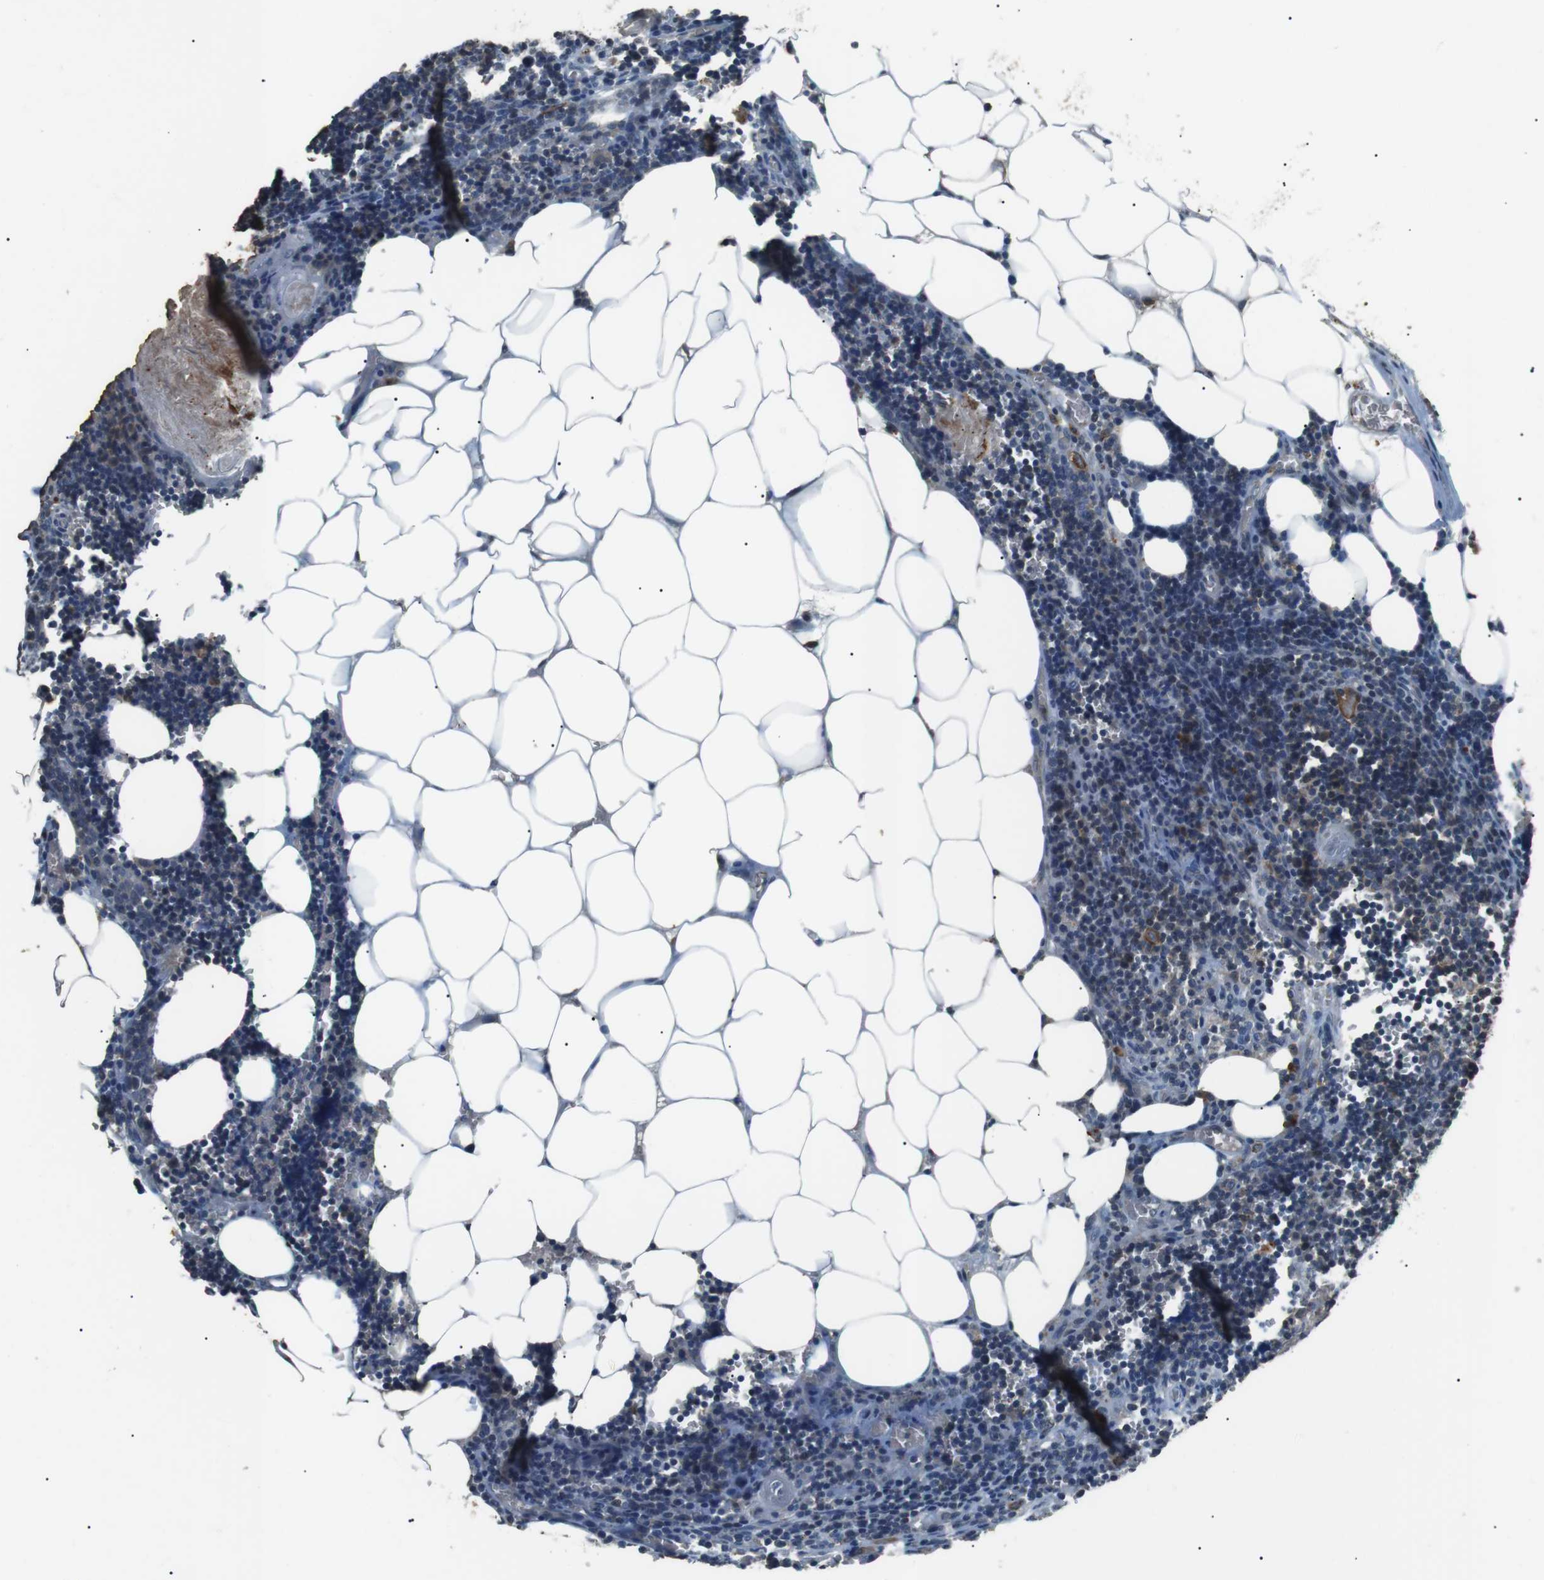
{"staining": {"intensity": "weak", "quantity": "<25%", "location": "cytoplasmic/membranous"}, "tissue": "lymph node", "cell_type": "Germinal center cells", "image_type": "normal", "snomed": [{"axis": "morphology", "description": "Normal tissue, NOS"}, {"axis": "topography", "description": "Lymph node"}], "caption": "Immunohistochemistry (IHC) photomicrograph of benign lymph node: lymph node stained with DAB exhibits no significant protein expression in germinal center cells.", "gene": "NEK7", "patient": {"sex": "male", "age": 33}}